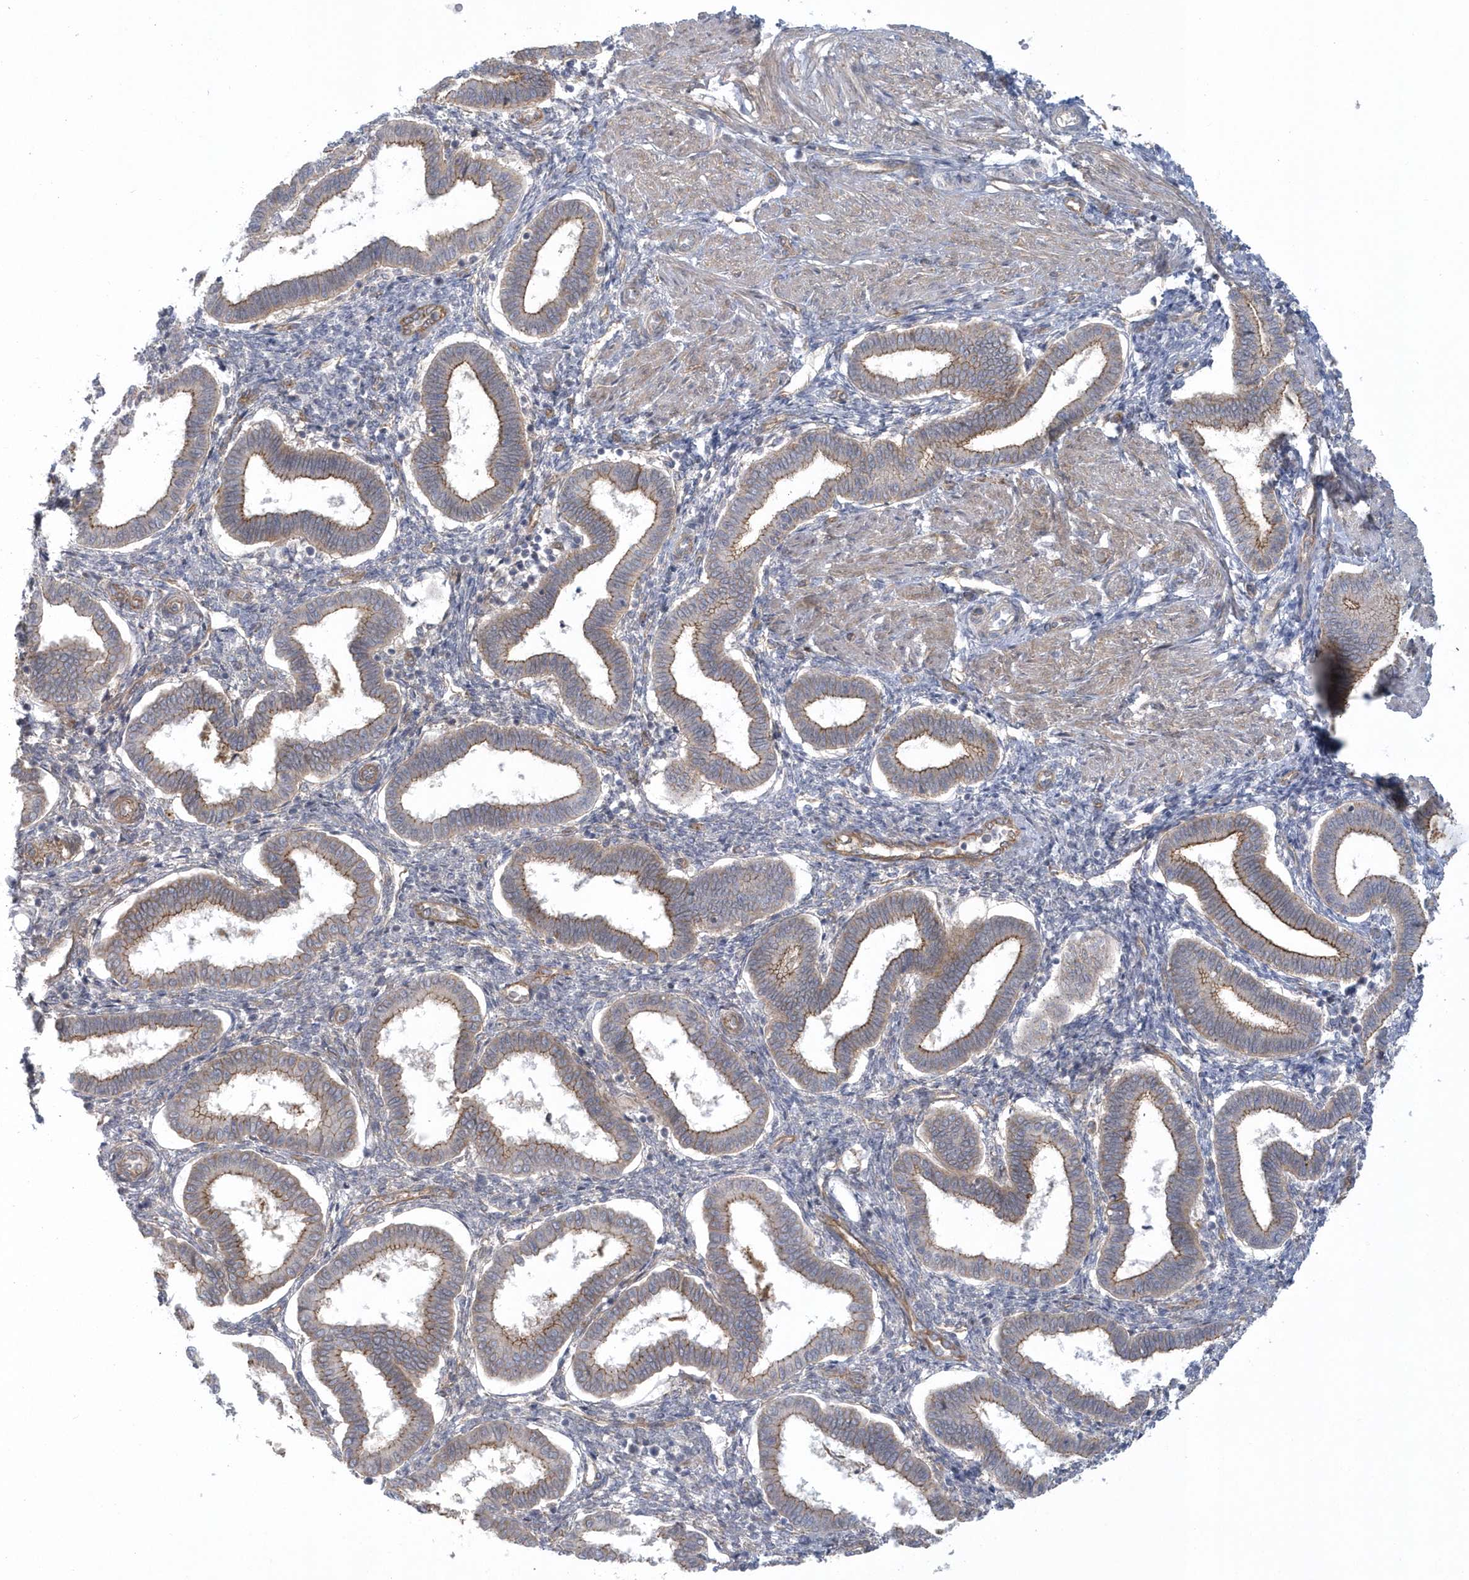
{"staining": {"intensity": "weak", "quantity": "25%-75%", "location": "cytoplasmic/membranous"}, "tissue": "endometrium", "cell_type": "Cells in endometrial stroma", "image_type": "normal", "snomed": [{"axis": "morphology", "description": "Normal tissue, NOS"}, {"axis": "topography", "description": "Endometrium"}], "caption": "A brown stain shows weak cytoplasmic/membranous staining of a protein in cells in endometrial stroma of normal endometrium. (brown staining indicates protein expression, while blue staining denotes nuclei).", "gene": "RAI14", "patient": {"sex": "female", "age": 24}}